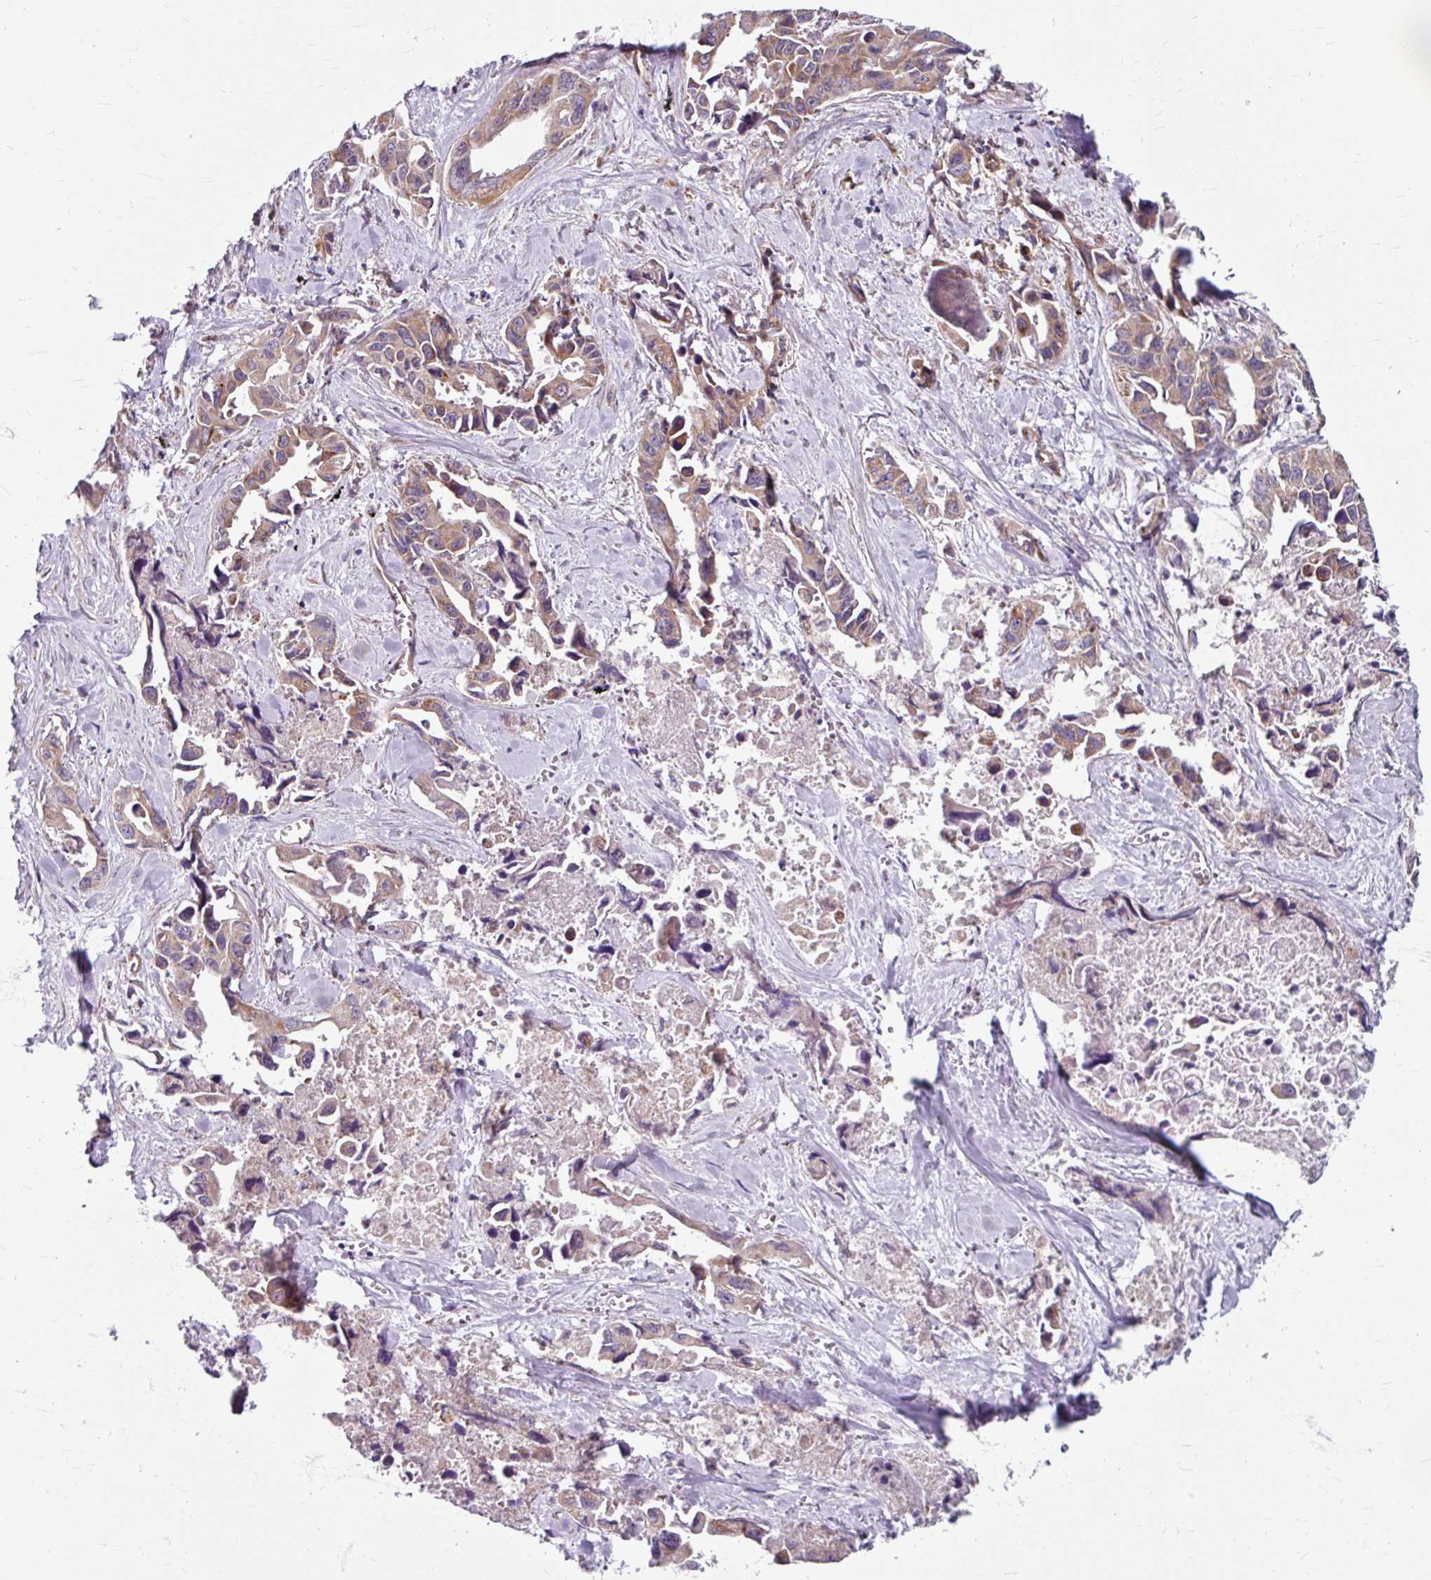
{"staining": {"intensity": "weak", "quantity": "25%-75%", "location": "cytoplasmic/membranous"}, "tissue": "lung cancer", "cell_type": "Tumor cells", "image_type": "cancer", "snomed": [{"axis": "morphology", "description": "Adenocarcinoma, NOS"}, {"axis": "topography", "description": "Lung"}], "caption": "Immunohistochemistry (IHC) of lung cancer (adenocarcinoma) exhibits low levels of weak cytoplasmic/membranous staining in approximately 25%-75% of tumor cells. The staining is performed using DAB brown chromogen to label protein expression. The nuclei are counter-stained blue using hematoxylin.", "gene": "DAAM2", "patient": {"sex": "male", "age": 64}}